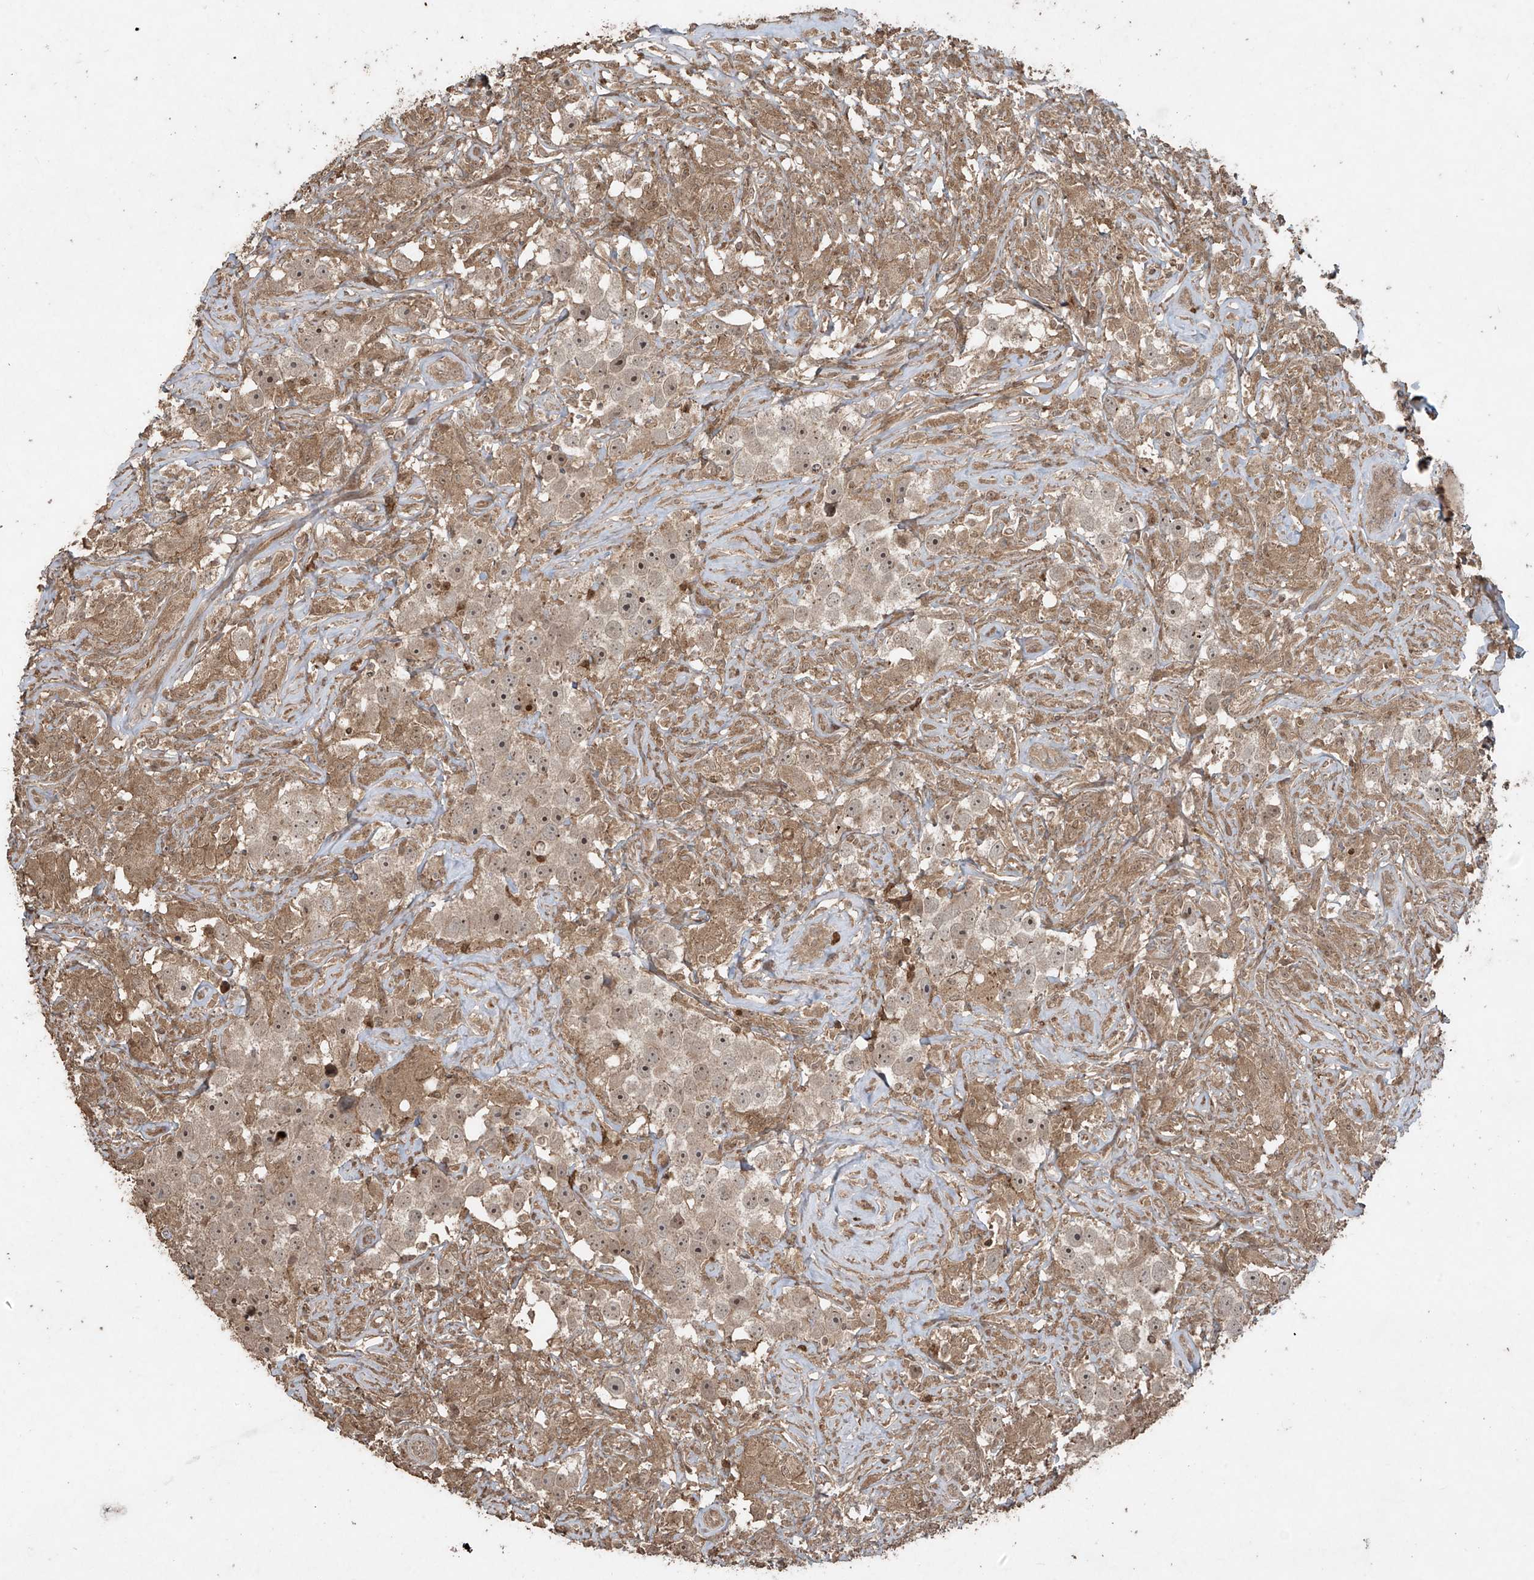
{"staining": {"intensity": "moderate", "quantity": "25%-75%", "location": "cytoplasmic/membranous,nuclear"}, "tissue": "testis cancer", "cell_type": "Tumor cells", "image_type": "cancer", "snomed": [{"axis": "morphology", "description": "Seminoma, NOS"}, {"axis": "topography", "description": "Testis"}], "caption": "Seminoma (testis) stained with a protein marker shows moderate staining in tumor cells.", "gene": "PGPEP1", "patient": {"sex": "male", "age": 49}}